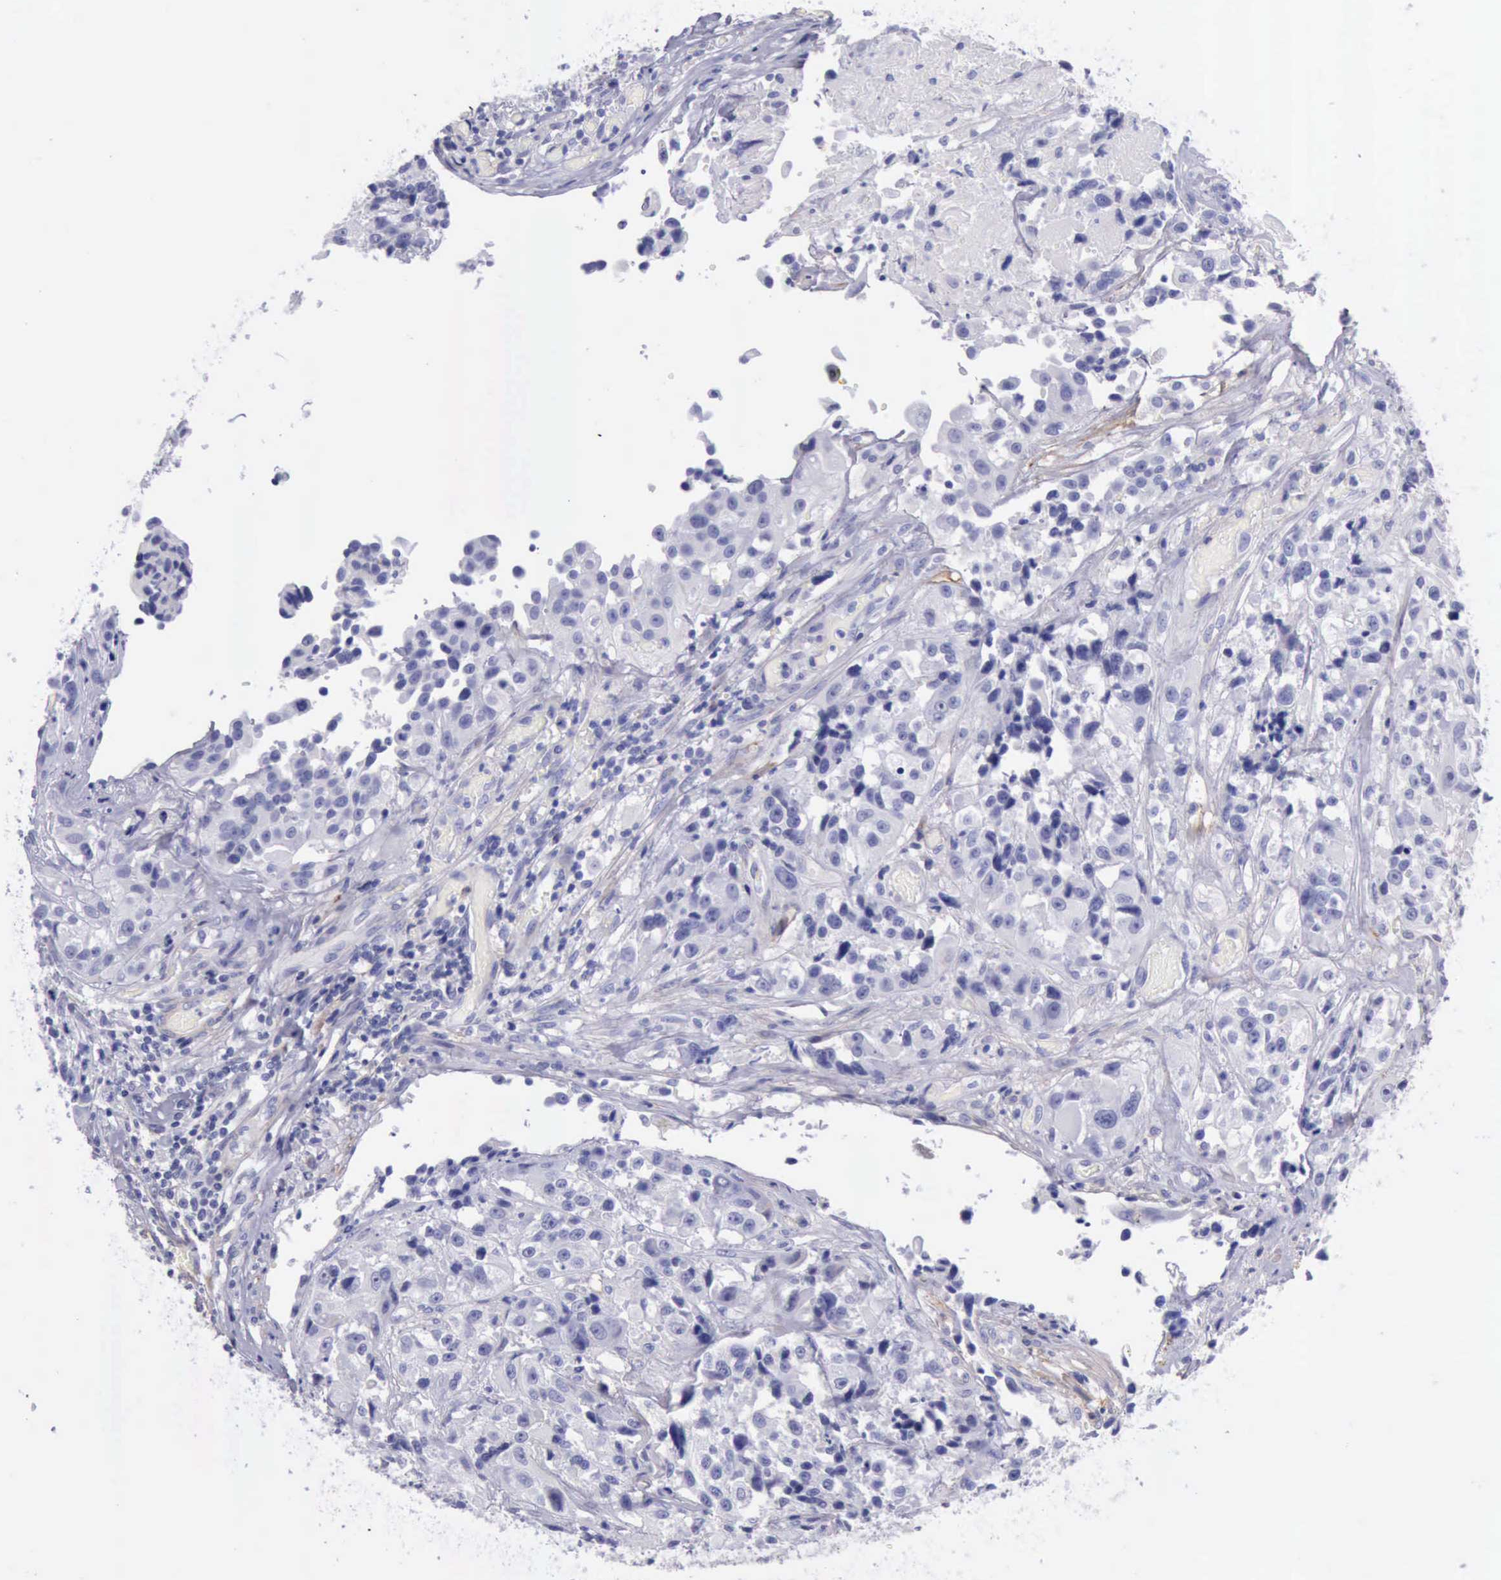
{"staining": {"intensity": "negative", "quantity": "none", "location": "none"}, "tissue": "urothelial cancer", "cell_type": "Tumor cells", "image_type": "cancer", "snomed": [{"axis": "morphology", "description": "Urothelial carcinoma, High grade"}, {"axis": "topography", "description": "Urinary bladder"}], "caption": "The IHC micrograph has no significant staining in tumor cells of high-grade urothelial carcinoma tissue. (DAB (3,3'-diaminobenzidine) immunohistochemistry (IHC) with hematoxylin counter stain).", "gene": "AOC3", "patient": {"sex": "female", "age": 81}}